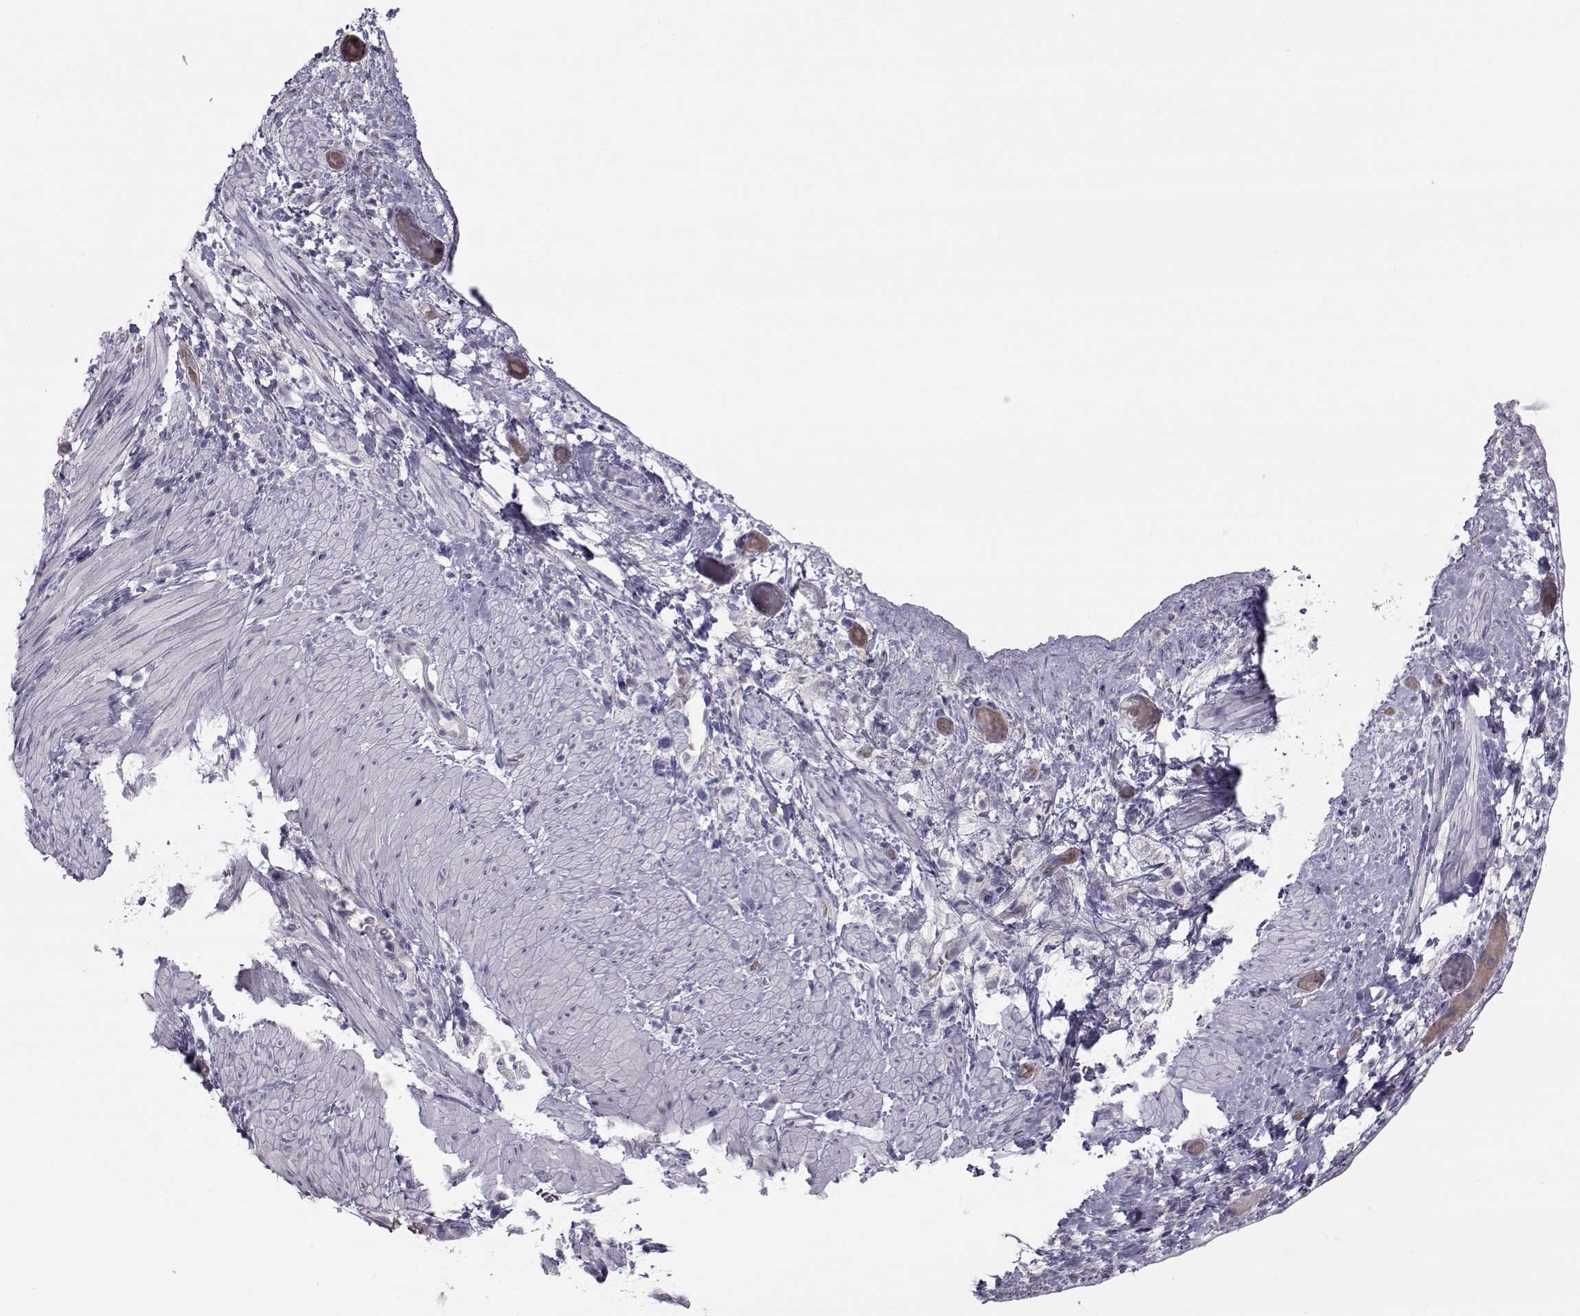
{"staining": {"intensity": "negative", "quantity": "none", "location": "none"}, "tissue": "stomach cancer", "cell_type": "Tumor cells", "image_type": "cancer", "snomed": [{"axis": "morphology", "description": "Adenocarcinoma, NOS"}, {"axis": "topography", "description": "Stomach"}], "caption": "Immunohistochemistry photomicrograph of neoplastic tissue: adenocarcinoma (stomach) stained with DAB (3,3'-diaminobenzidine) reveals no significant protein expression in tumor cells.", "gene": "GARIN3", "patient": {"sex": "female", "age": 59}}